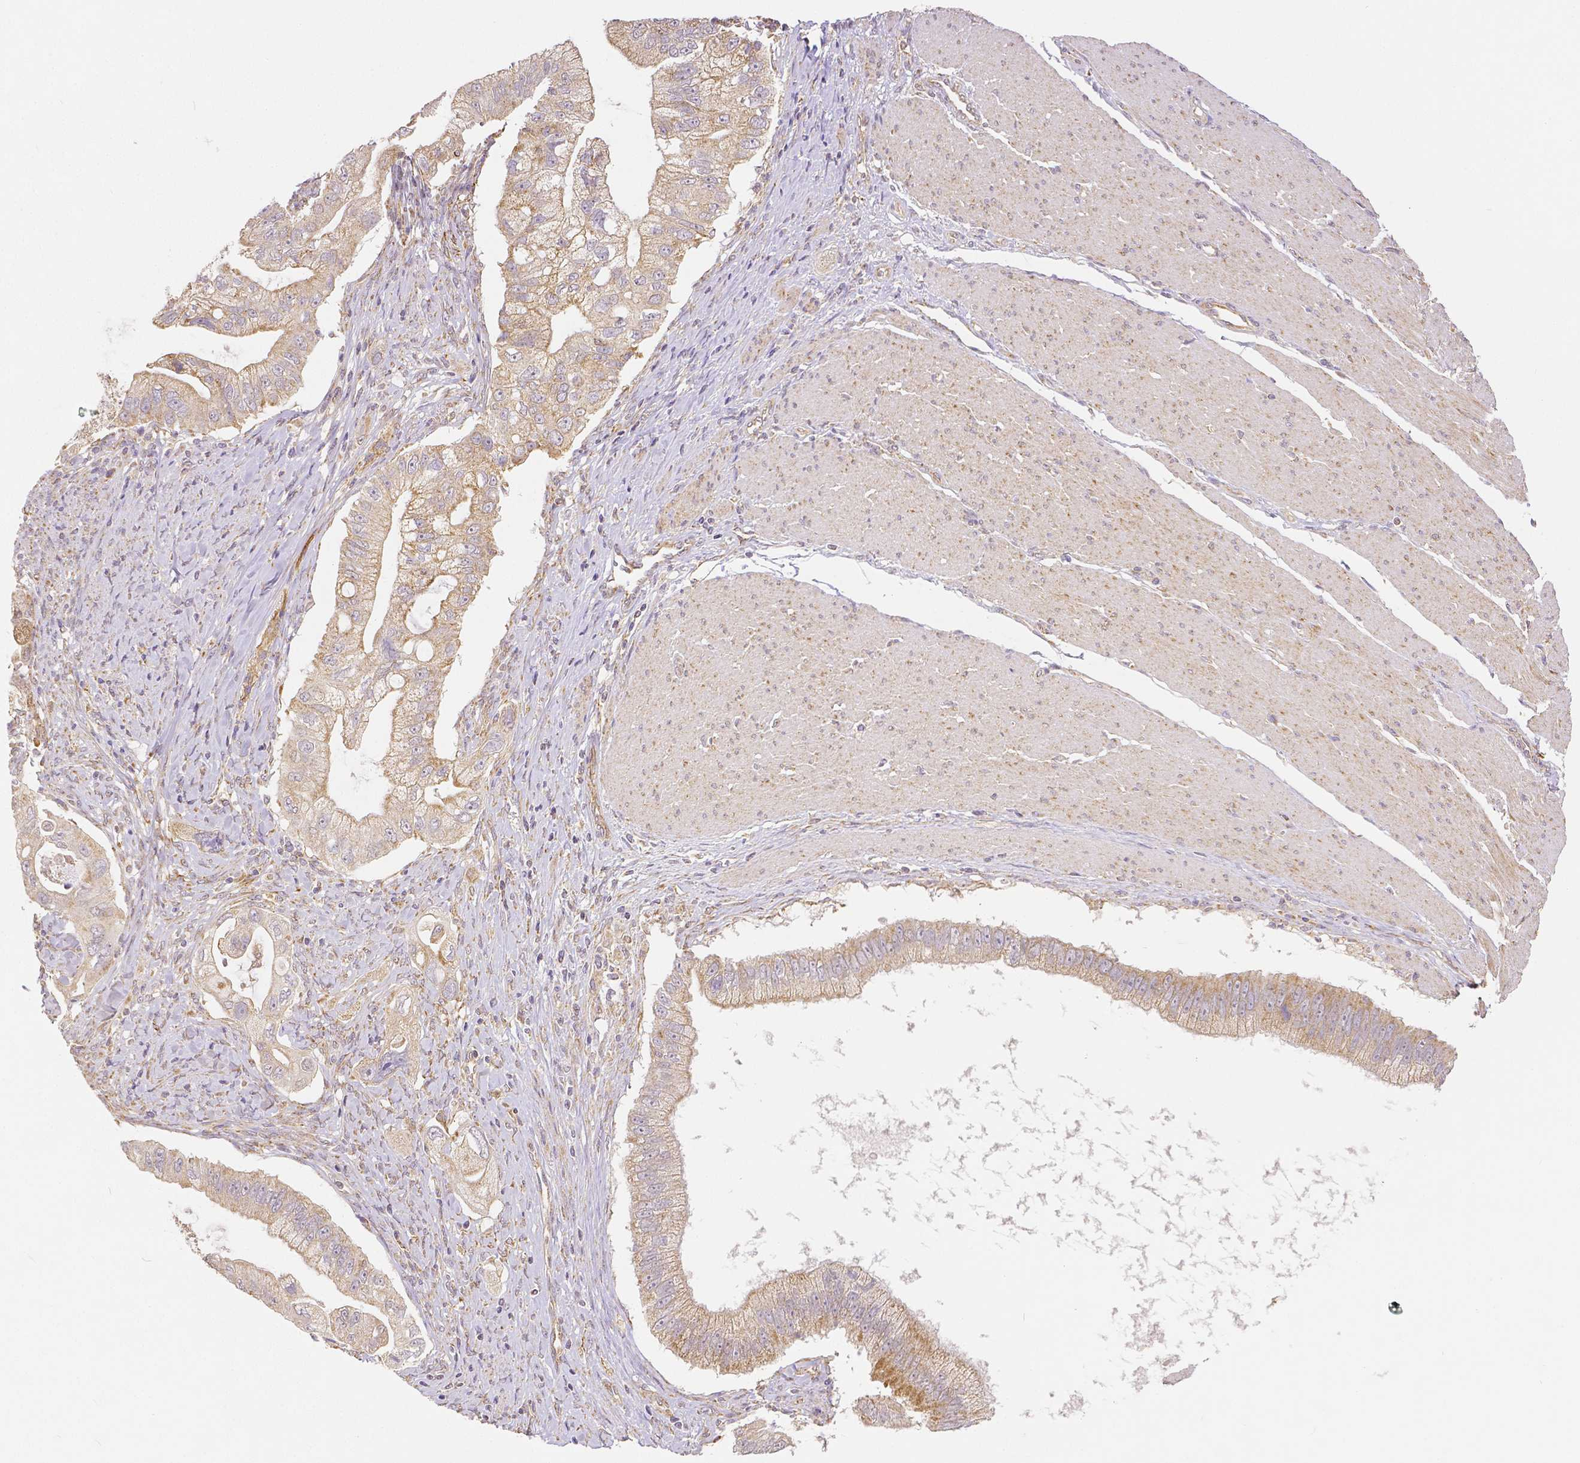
{"staining": {"intensity": "moderate", "quantity": ">75%", "location": "cytoplasmic/membranous"}, "tissue": "pancreatic cancer", "cell_type": "Tumor cells", "image_type": "cancer", "snomed": [{"axis": "morphology", "description": "Adenocarcinoma, NOS"}, {"axis": "topography", "description": "Pancreas"}], "caption": "Tumor cells reveal medium levels of moderate cytoplasmic/membranous expression in approximately >75% of cells in pancreatic cancer.", "gene": "RHOT1", "patient": {"sex": "male", "age": 70}}